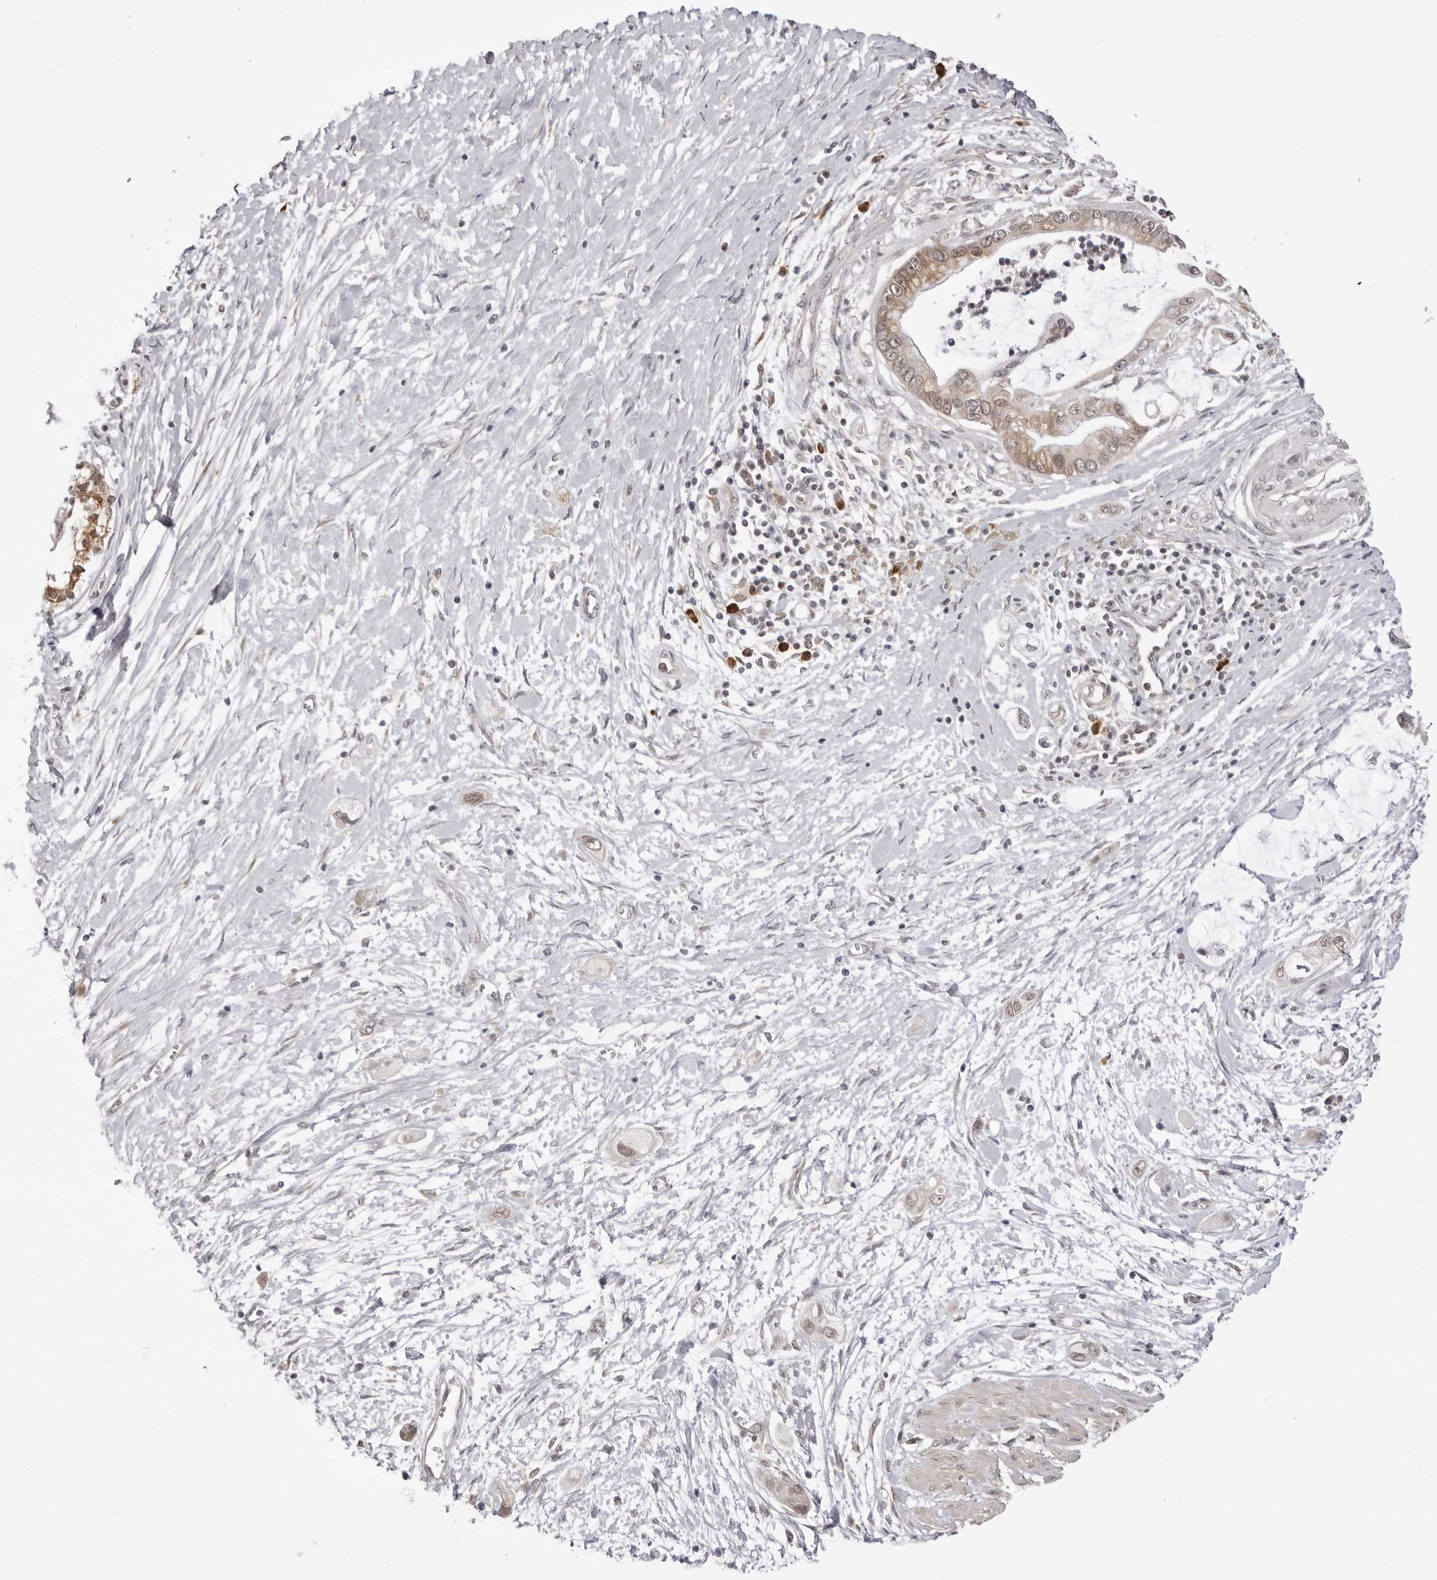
{"staining": {"intensity": "weak", "quantity": "25%-75%", "location": "cytoplasmic/membranous"}, "tissue": "pancreatic cancer", "cell_type": "Tumor cells", "image_type": "cancer", "snomed": [{"axis": "morphology", "description": "Adenocarcinoma, NOS"}, {"axis": "topography", "description": "Pancreas"}], "caption": "This histopathology image displays immunohistochemistry (IHC) staining of human pancreatic cancer, with low weak cytoplasmic/membranous staining in approximately 25%-75% of tumor cells.", "gene": "ZC3H11A", "patient": {"sex": "male", "age": 59}}